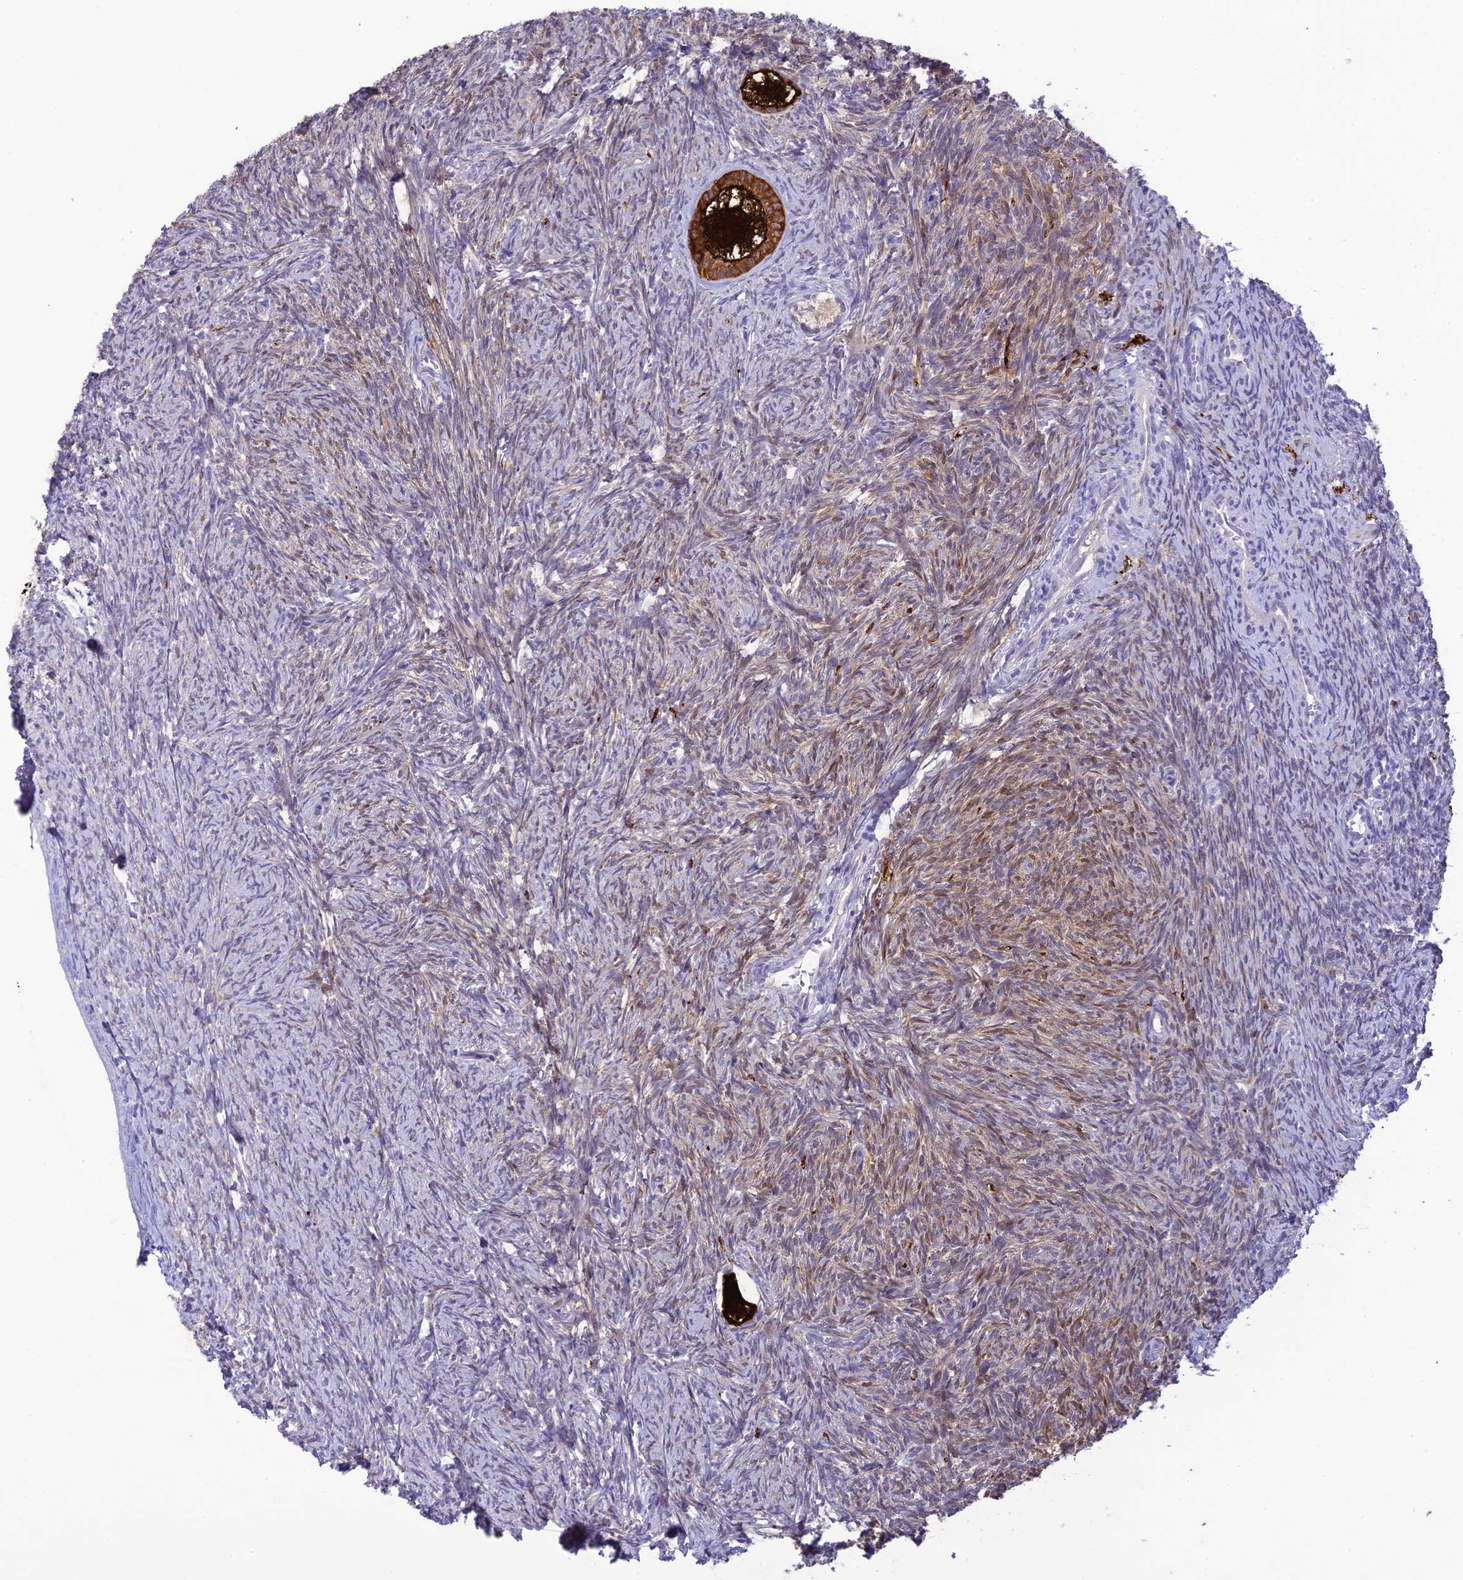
{"staining": {"intensity": "strong", "quantity": ">75%", "location": "cytoplasmic/membranous"}, "tissue": "ovary", "cell_type": "Follicle cells", "image_type": "normal", "snomed": [{"axis": "morphology", "description": "Normal tissue, NOS"}, {"axis": "topography", "description": "Ovary"}], "caption": "High-power microscopy captured an IHC photomicrograph of normal ovary, revealing strong cytoplasmic/membranous staining in approximately >75% of follicle cells. (DAB IHC with brightfield microscopy, high magnification).", "gene": "XPO7", "patient": {"sex": "female", "age": 44}}